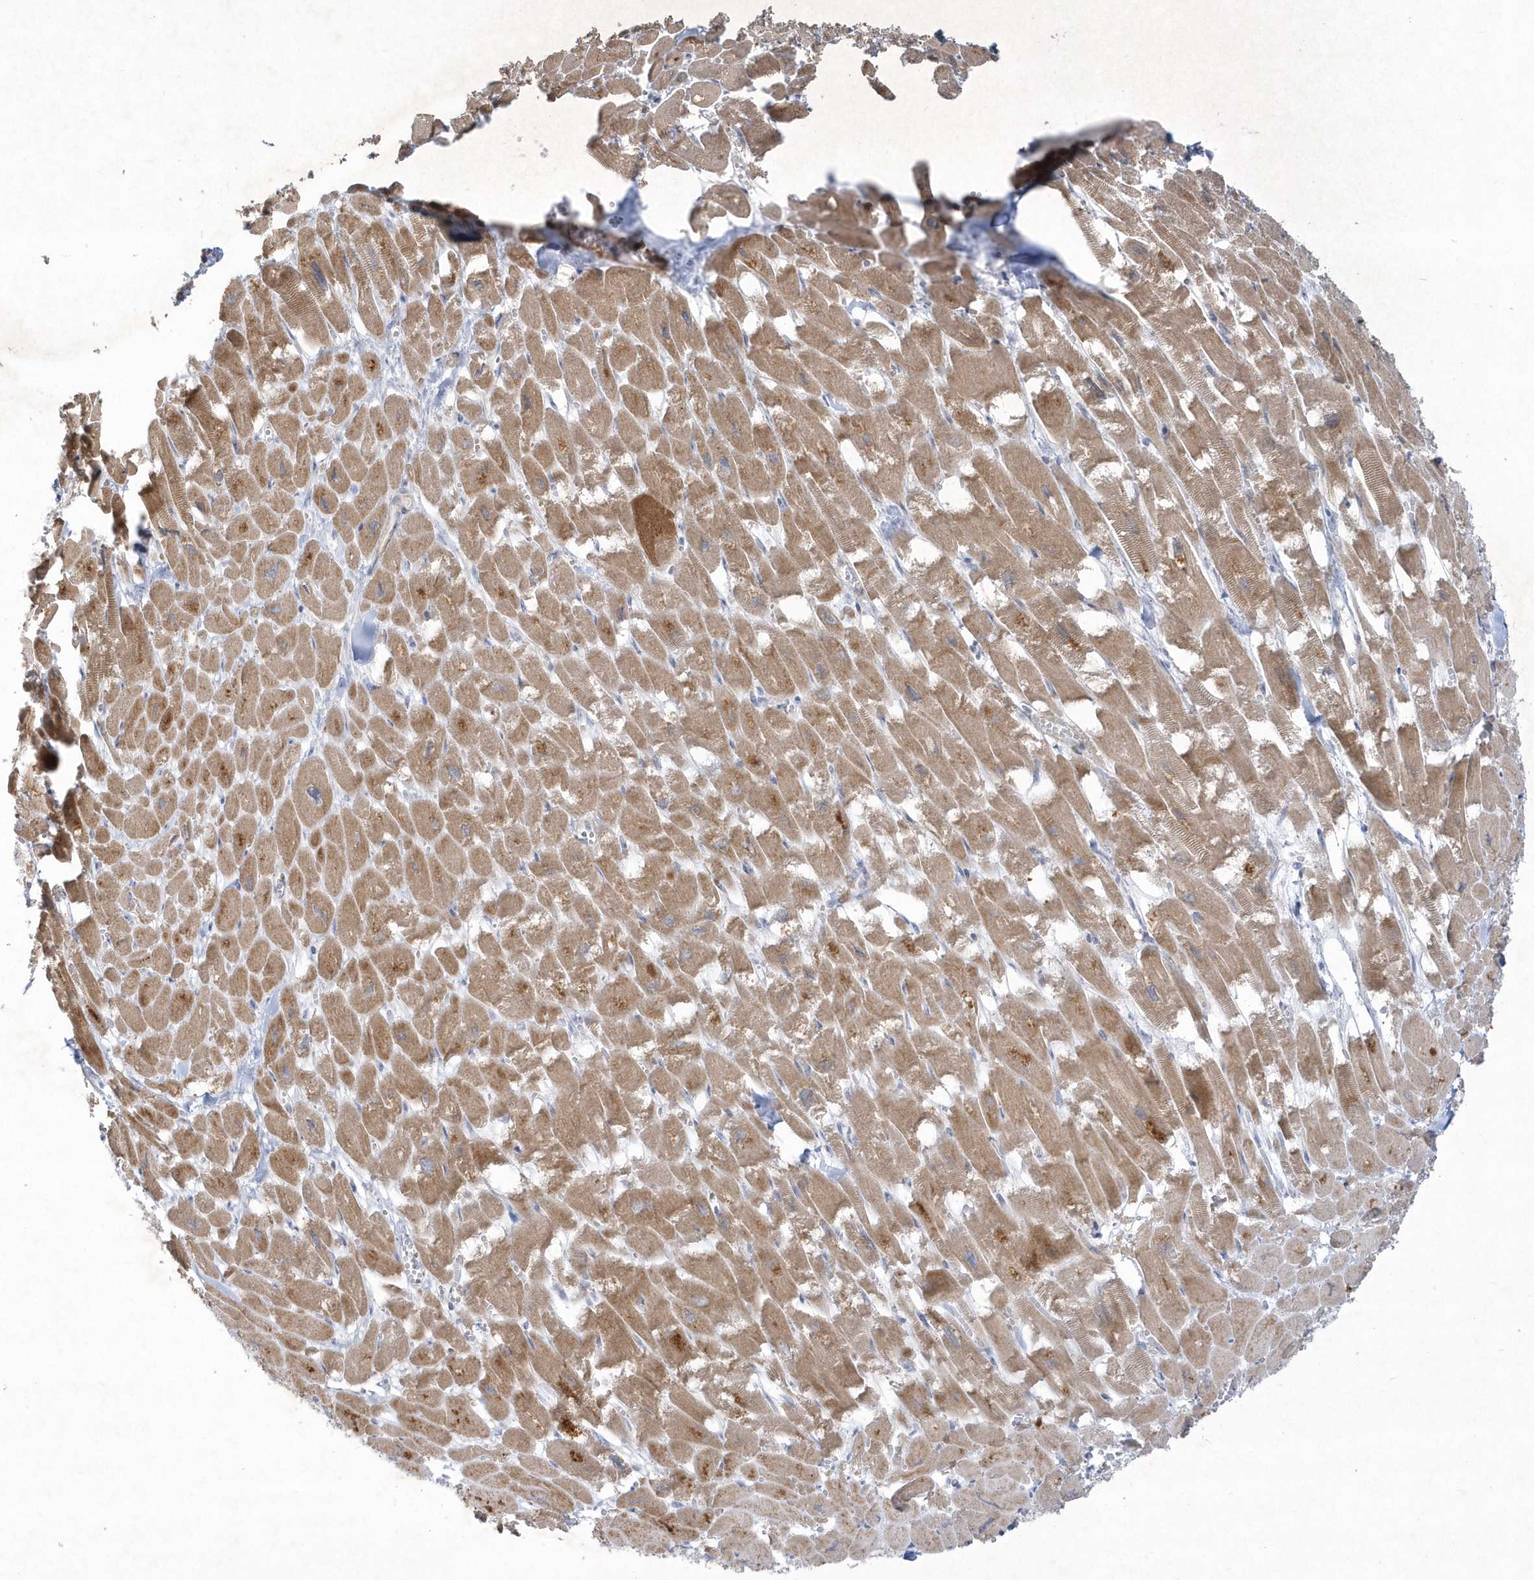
{"staining": {"intensity": "moderate", "quantity": ">75%", "location": "cytoplasmic/membranous"}, "tissue": "heart muscle", "cell_type": "Cardiomyocytes", "image_type": "normal", "snomed": [{"axis": "morphology", "description": "Normal tissue, NOS"}, {"axis": "topography", "description": "Heart"}], "caption": "Immunohistochemistry micrograph of unremarkable heart muscle: human heart muscle stained using IHC displays medium levels of moderate protein expression localized specifically in the cytoplasmic/membranous of cardiomyocytes, appearing as a cytoplasmic/membranous brown color.", "gene": "LARS1", "patient": {"sex": "male", "age": 54}}